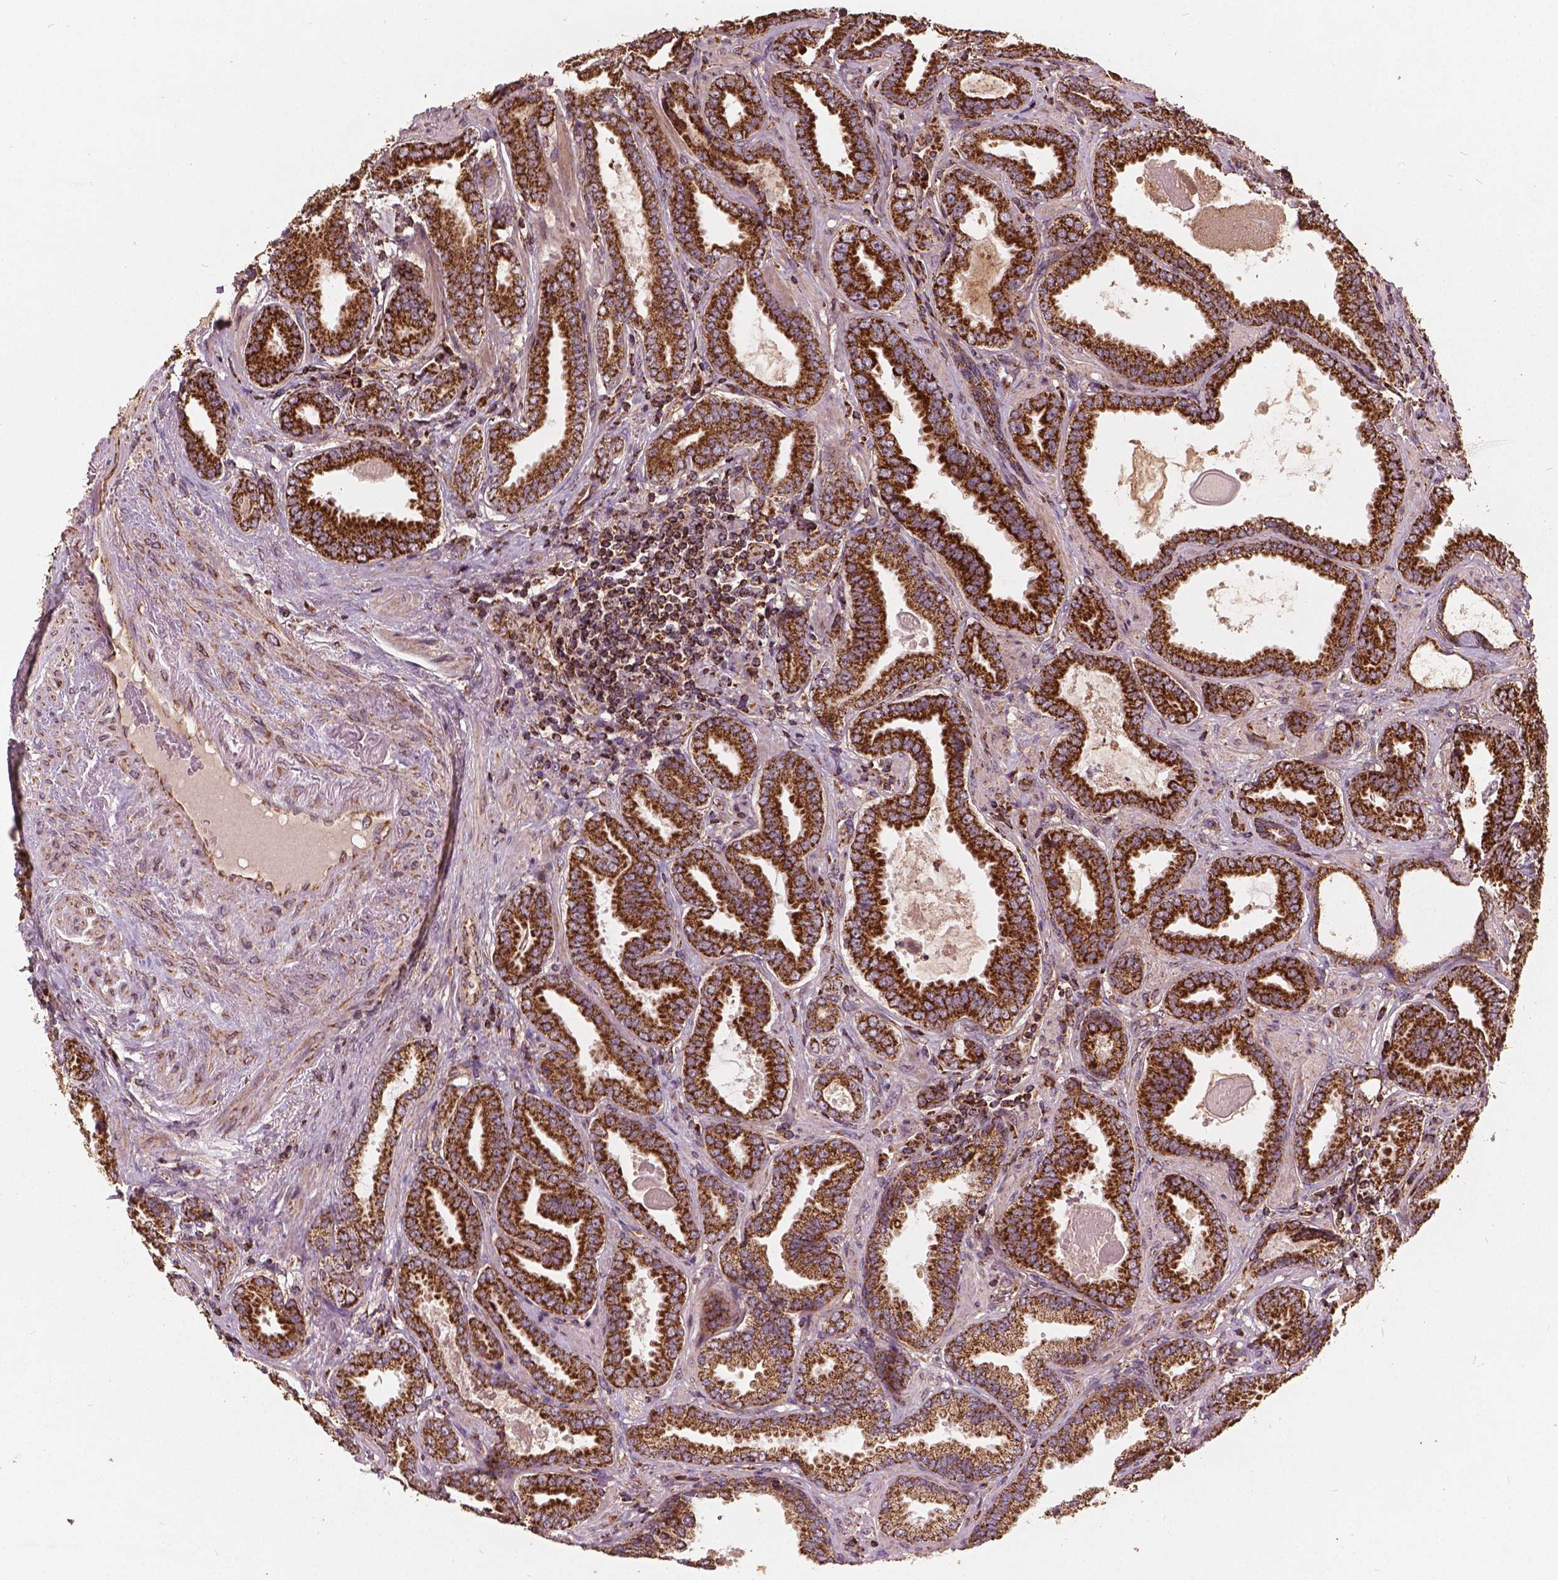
{"staining": {"intensity": "strong", "quantity": ">75%", "location": "cytoplasmic/membranous"}, "tissue": "prostate cancer", "cell_type": "Tumor cells", "image_type": "cancer", "snomed": [{"axis": "morphology", "description": "Adenocarcinoma, NOS"}, {"axis": "topography", "description": "Prostate"}], "caption": "There is high levels of strong cytoplasmic/membranous staining in tumor cells of prostate adenocarcinoma, as demonstrated by immunohistochemical staining (brown color).", "gene": "UBXN2A", "patient": {"sex": "male", "age": 64}}